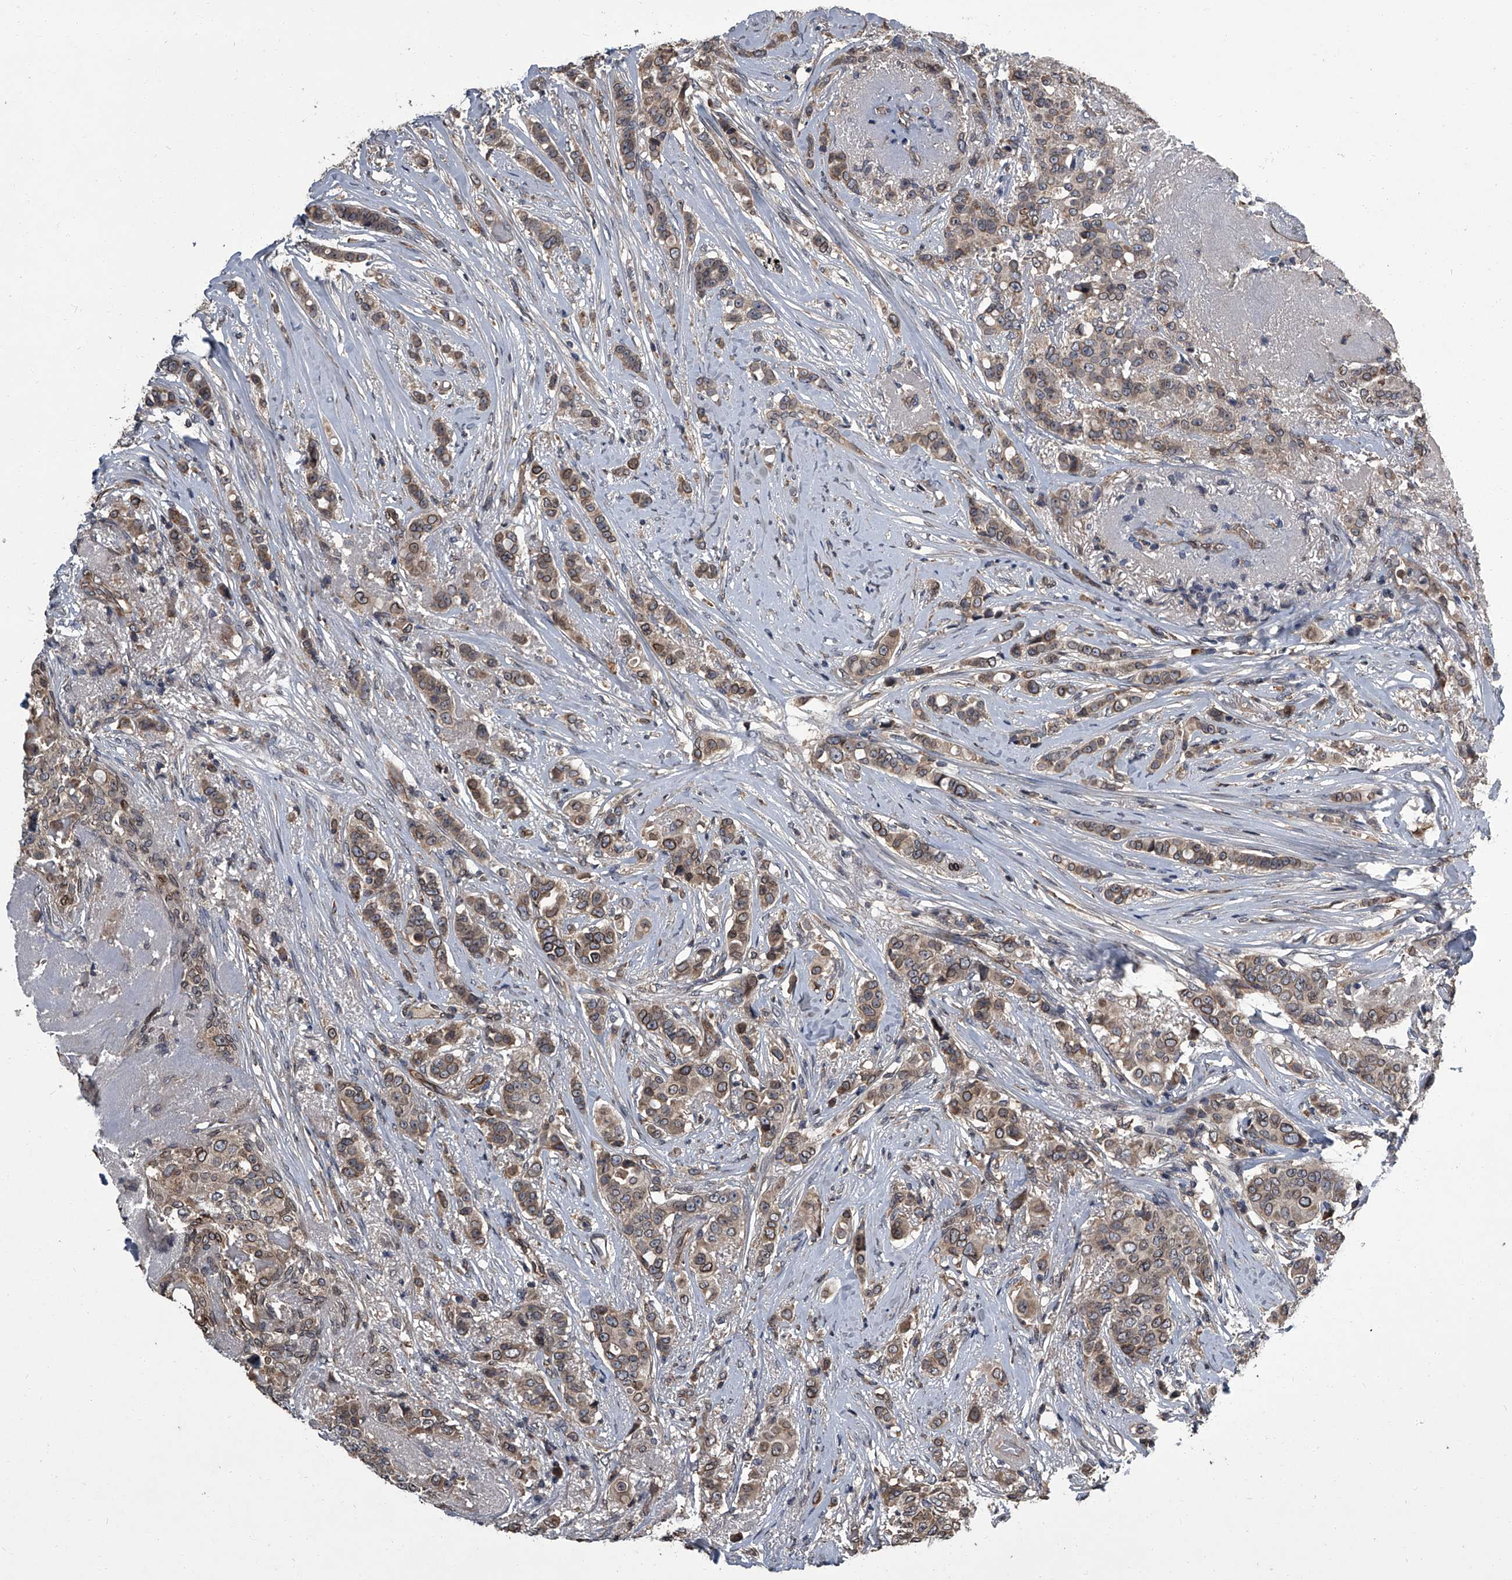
{"staining": {"intensity": "moderate", "quantity": ">75%", "location": "cytoplasmic/membranous,nuclear"}, "tissue": "breast cancer", "cell_type": "Tumor cells", "image_type": "cancer", "snomed": [{"axis": "morphology", "description": "Lobular carcinoma"}, {"axis": "topography", "description": "Breast"}], "caption": "This histopathology image shows breast cancer stained with IHC to label a protein in brown. The cytoplasmic/membranous and nuclear of tumor cells show moderate positivity for the protein. Nuclei are counter-stained blue.", "gene": "LRRC8C", "patient": {"sex": "female", "age": 51}}